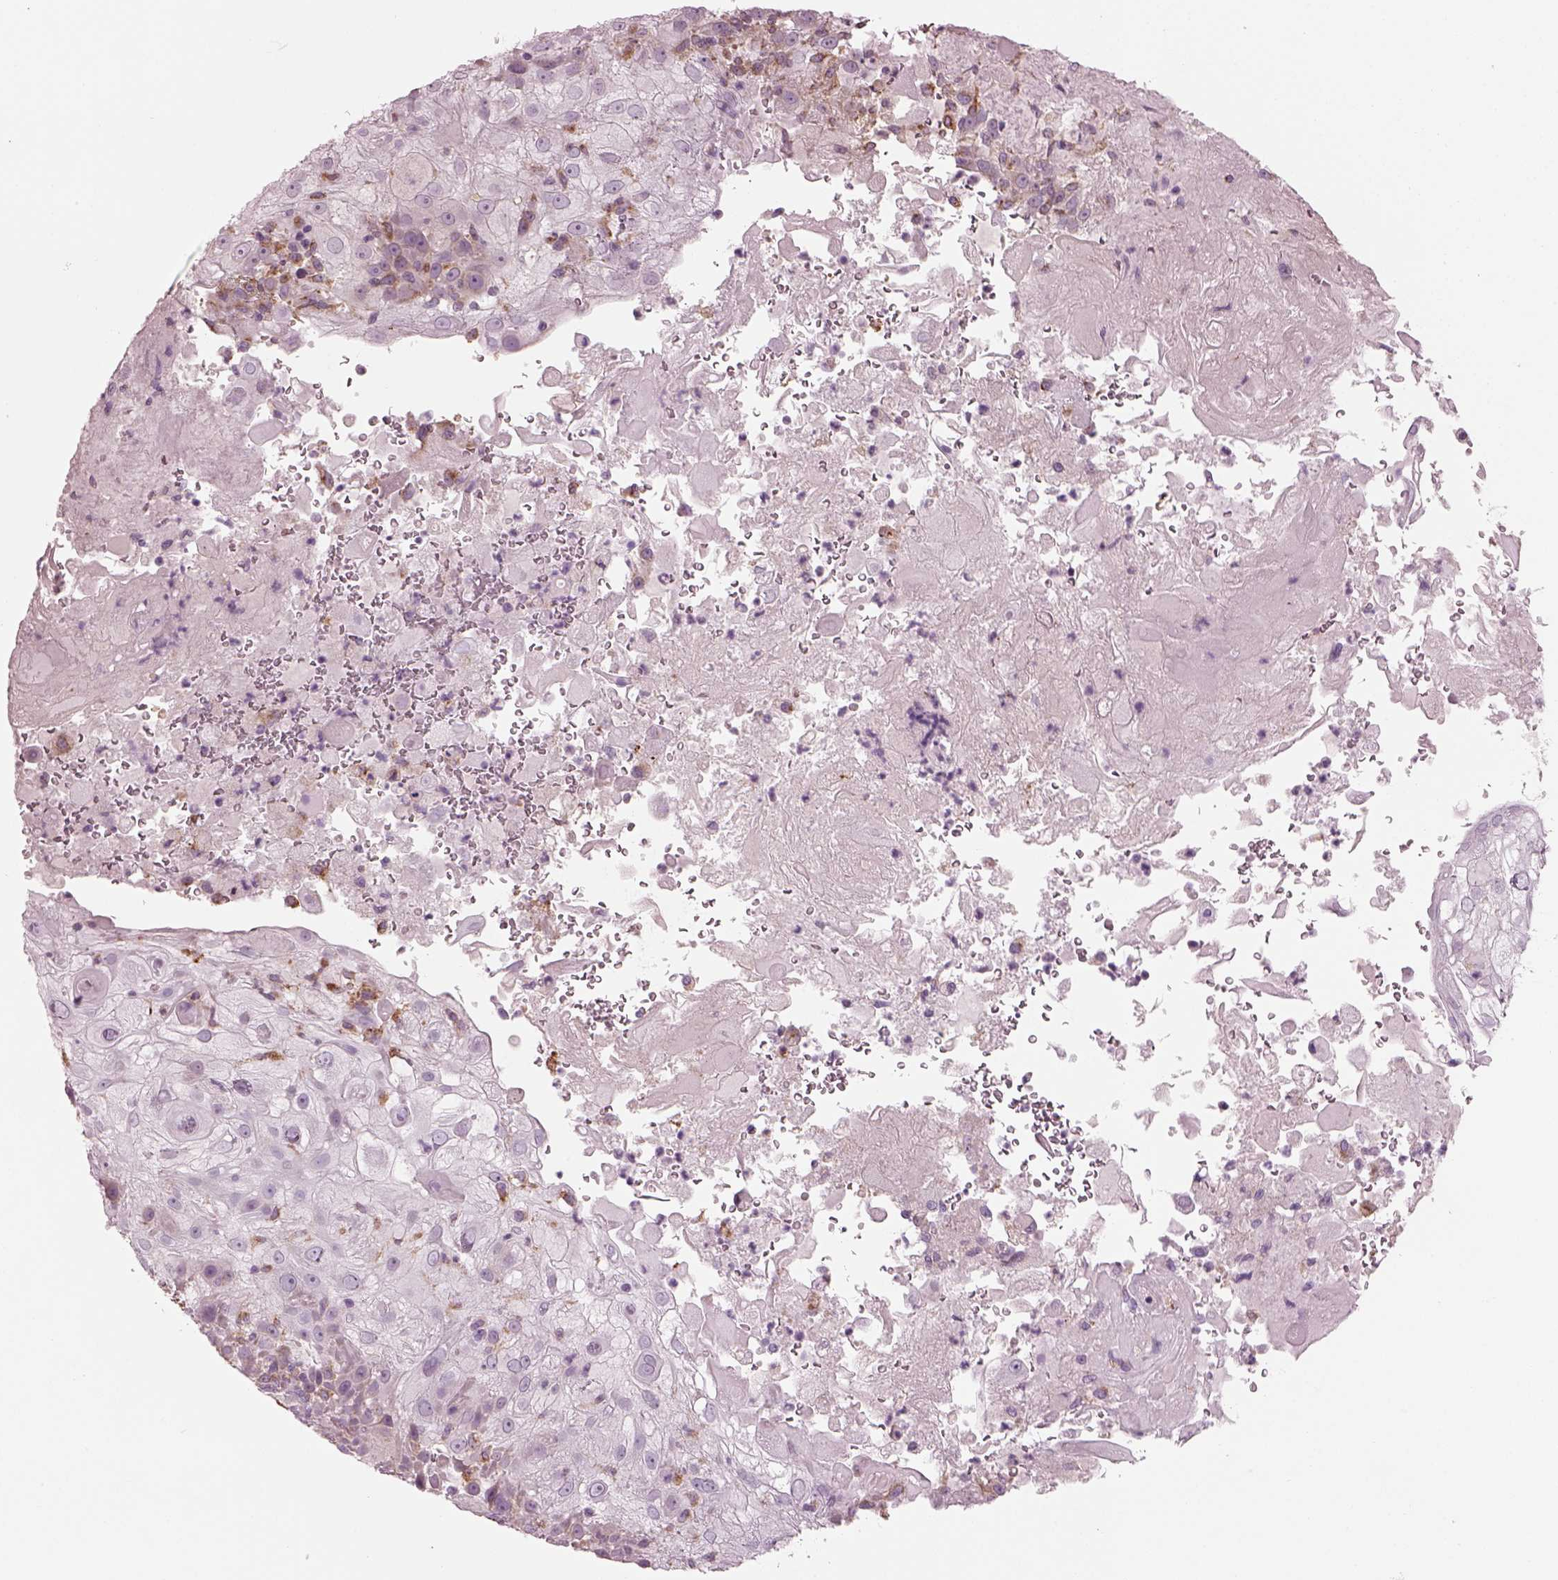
{"staining": {"intensity": "negative", "quantity": "none", "location": "none"}, "tissue": "skin cancer", "cell_type": "Tumor cells", "image_type": "cancer", "snomed": [{"axis": "morphology", "description": "Normal tissue, NOS"}, {"axis": "morphology", "description": "Squamous cell carcinoma, NOS"}, {"axis": "topography", "description": "Skin"}], "caption": "IHC image of neoplastic tissue: human skin cancer (squamous cell carcinoma) stained with DAB (3,3'-diaminobenzidine) displays no significant protein staining in tumor cells.", "gene": "TMEM231", "patient": {"sex": "female", "age": 83}}